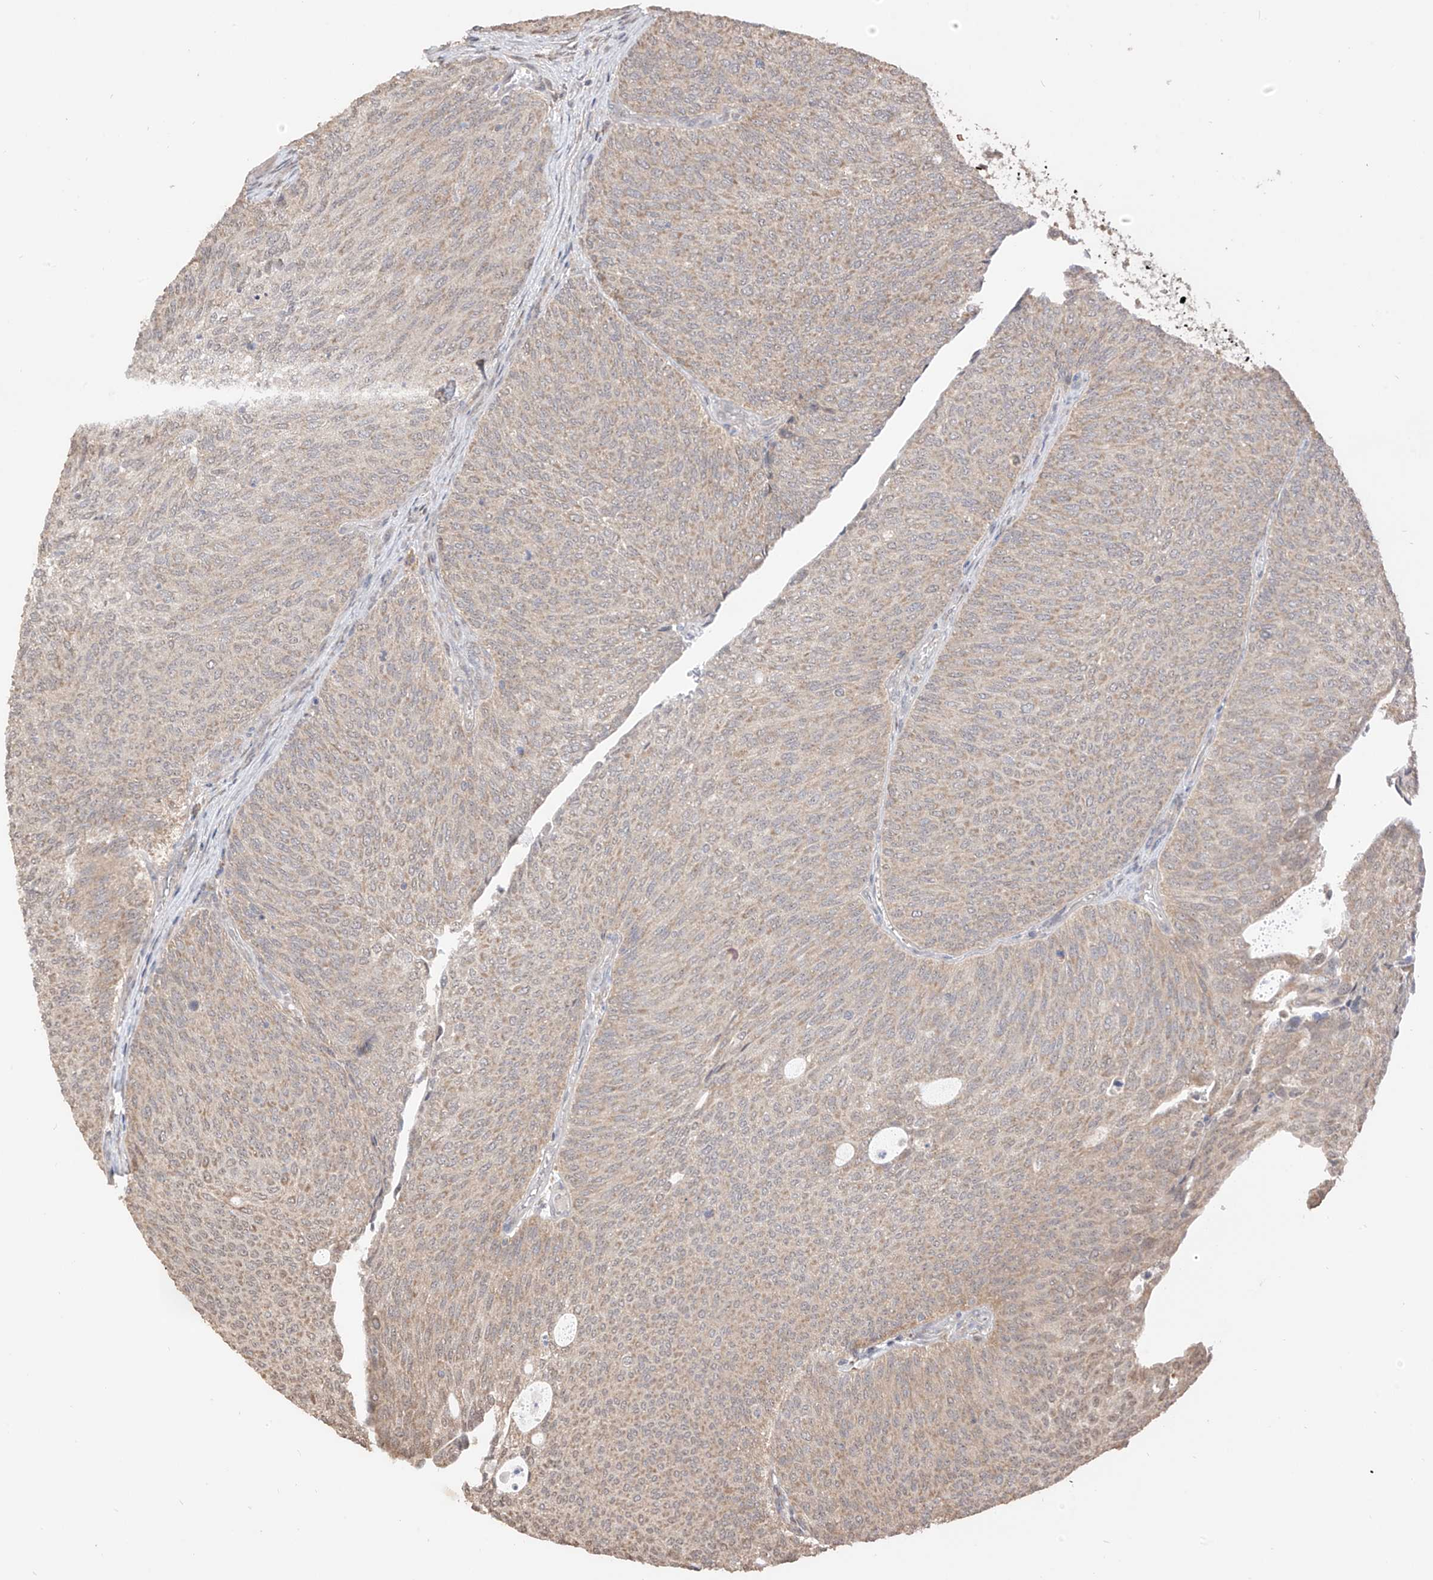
{"staining": {"intensity": "moderate", "quantity": ">75%", "location": "cytoplasmic/membranous"}, "tissue": "urothelial cancer", "cell_type": "Tumor cells", "image_type": "cancer", "snomed": [{"axis": "morphology", "description": "Urothelial carcinoma, Low grade"}, {"axis": "topography", "description": "Urinary bladder"}], "caption": "Urothelial carcinoma (low-grade) stained with immunohistochemistry reveals moderate cytoplasmic/membranous staining in approximately >75% of tumor cells. The staining was performed using DAB to visualize the protein expression in brown, while the nuclei were stained in blue with hematoxylin (Magnification: 20x).", "gene": "LATS1", "patient": {"sex": "female", "age": 79}}